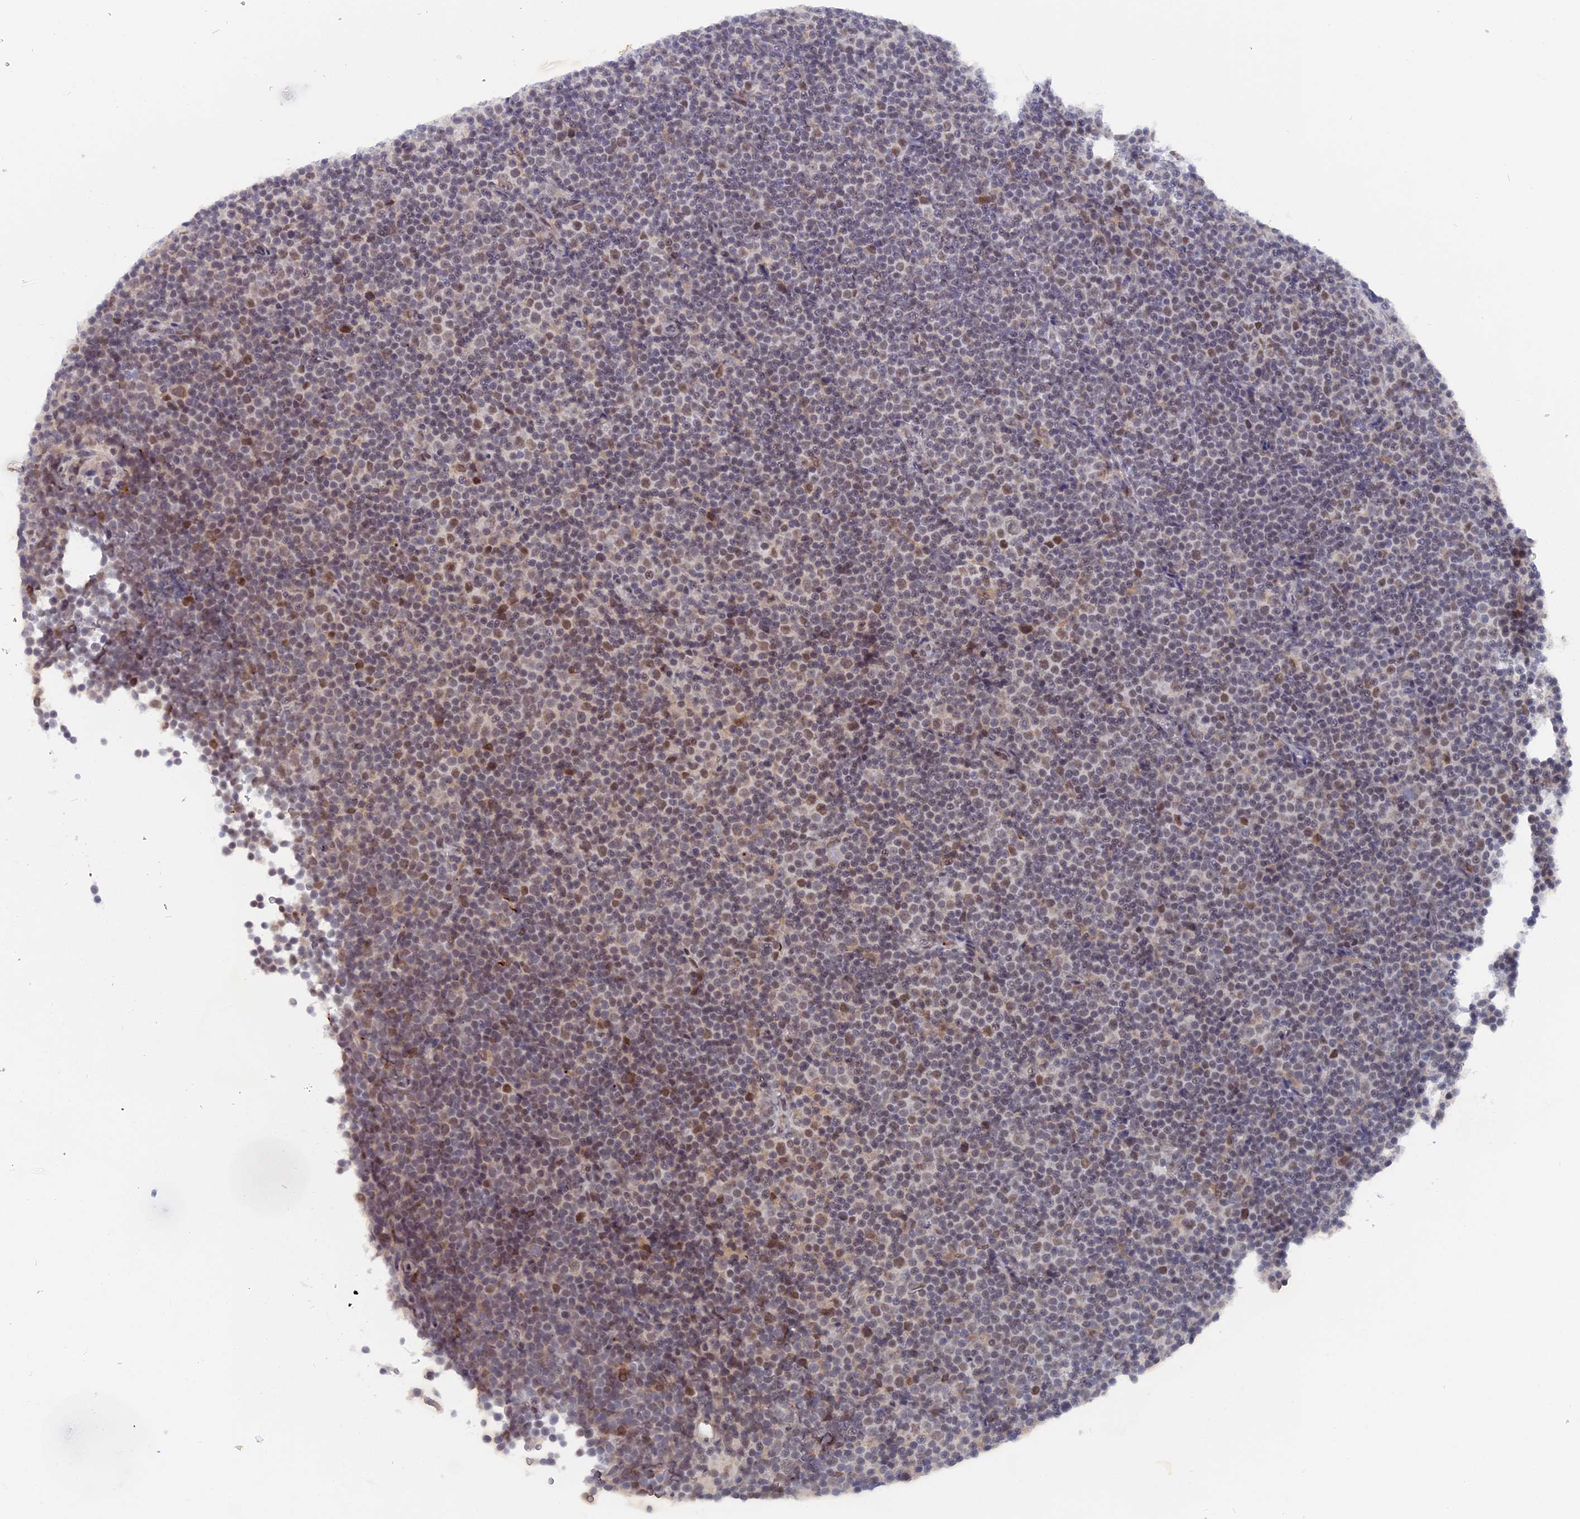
{"staining": {"intensity": "moderate", "quantity": "<25%", "location": "nuclear"}, "tissue": "lymphoma", "cell_type": "Tumor cells", "image_type": "cancer", "snomed": [{"axis": "morphology", "description": "Malignant lymphoma, non-Hodgkin's type, Low grade"}, {"axis": "topography", "description": "Lymph node"}], "caption": "Human lymphoma stained for a protein (brown) demonstrates moderate nuclear positive staining in approximately <25% of tumor cells.", "gene": "BRD2", "patient": {"sex": "female", "age": 67}}